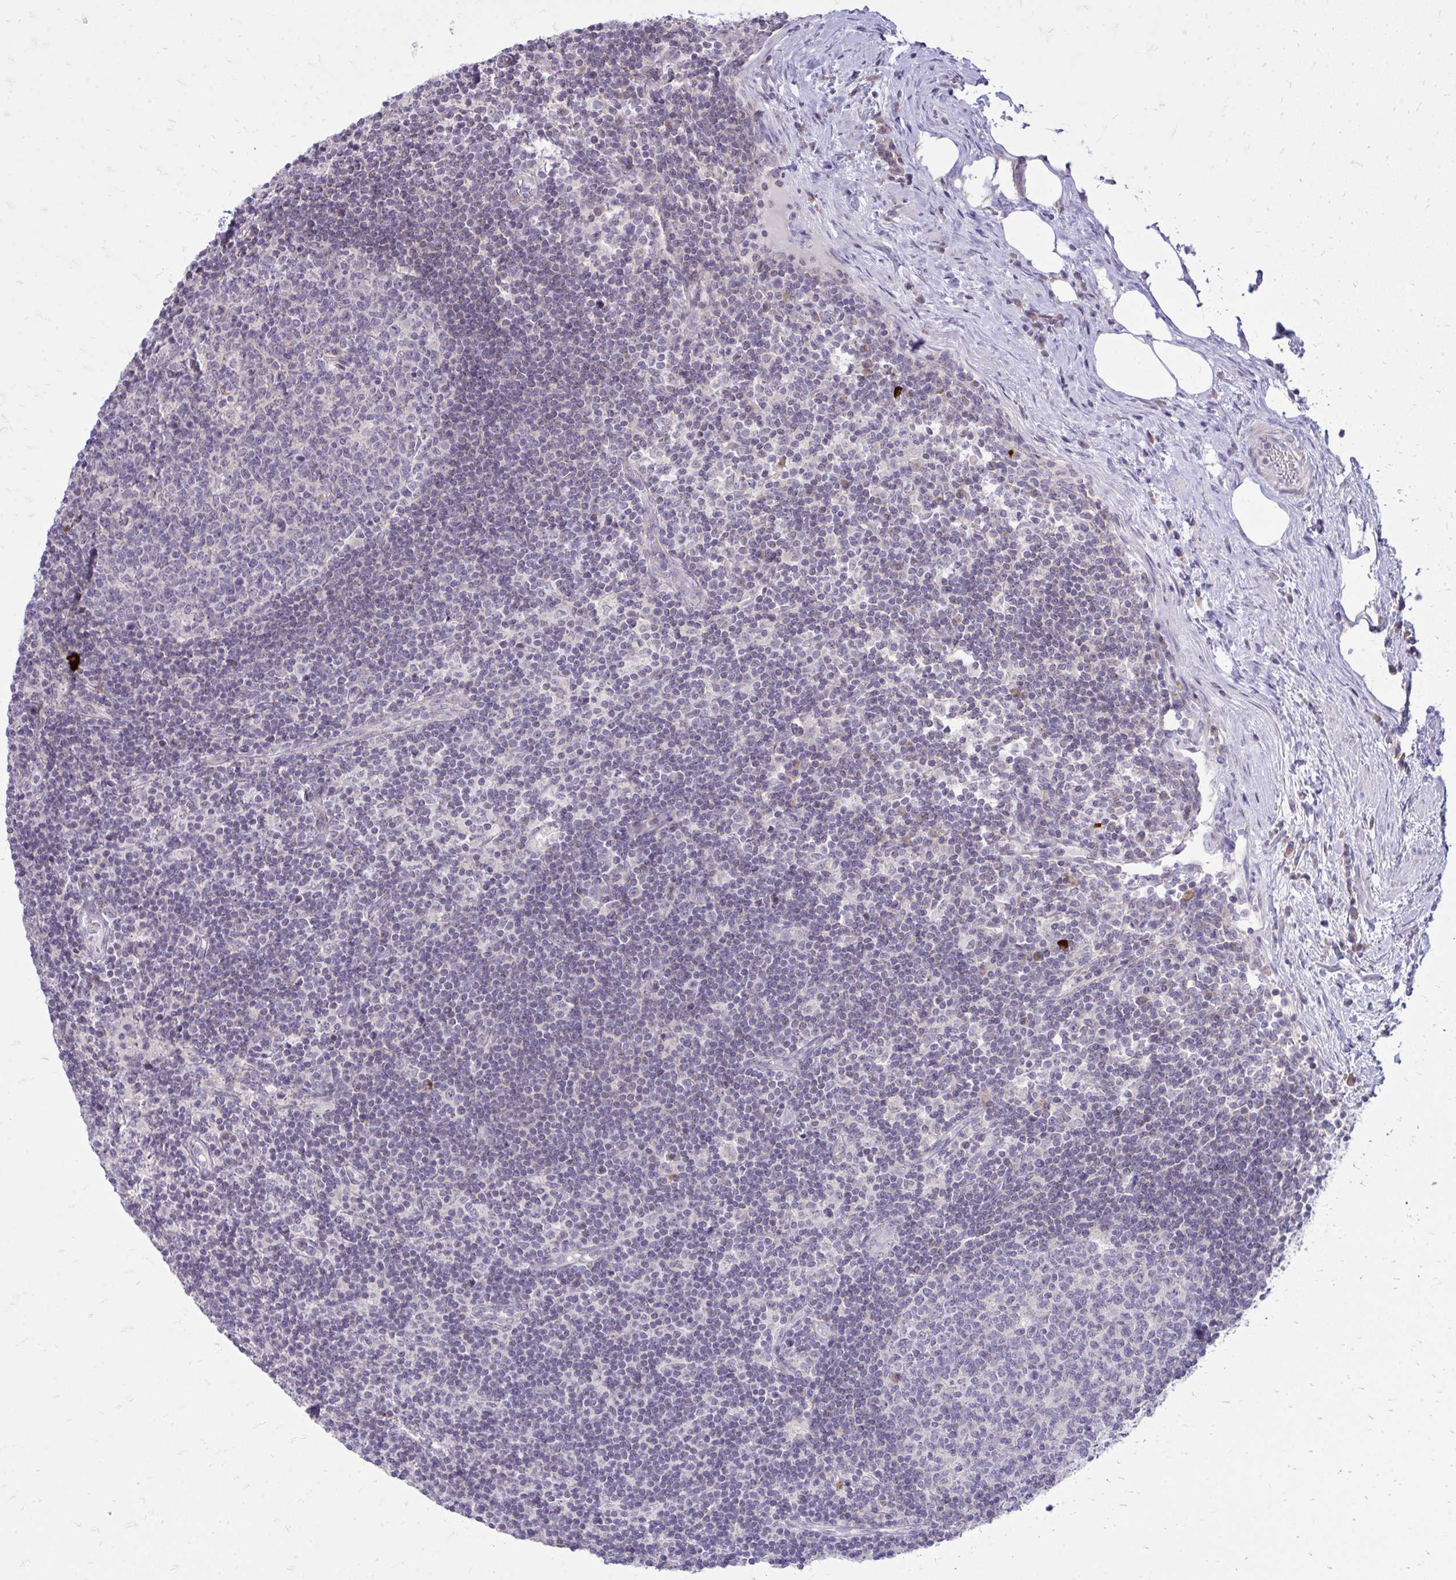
{"staining": {"intensity": "negative", "quantity": "none", "location": "none"}, "tissue": "lymph node", "cell_type": "Germinal center cells", "image_type": "normal", "snomed": [{"axis": "morphology", "description": "Normal tissue, NOS"}, {"axis": "topography", "description": "Lymph node"}], "caption": "Immunohistochemistry (IHC) of normal lymph node displays no staining in germinal center cells.", "gene": "SPTBN2", "patient": {"sex": "male", "age": 67}}